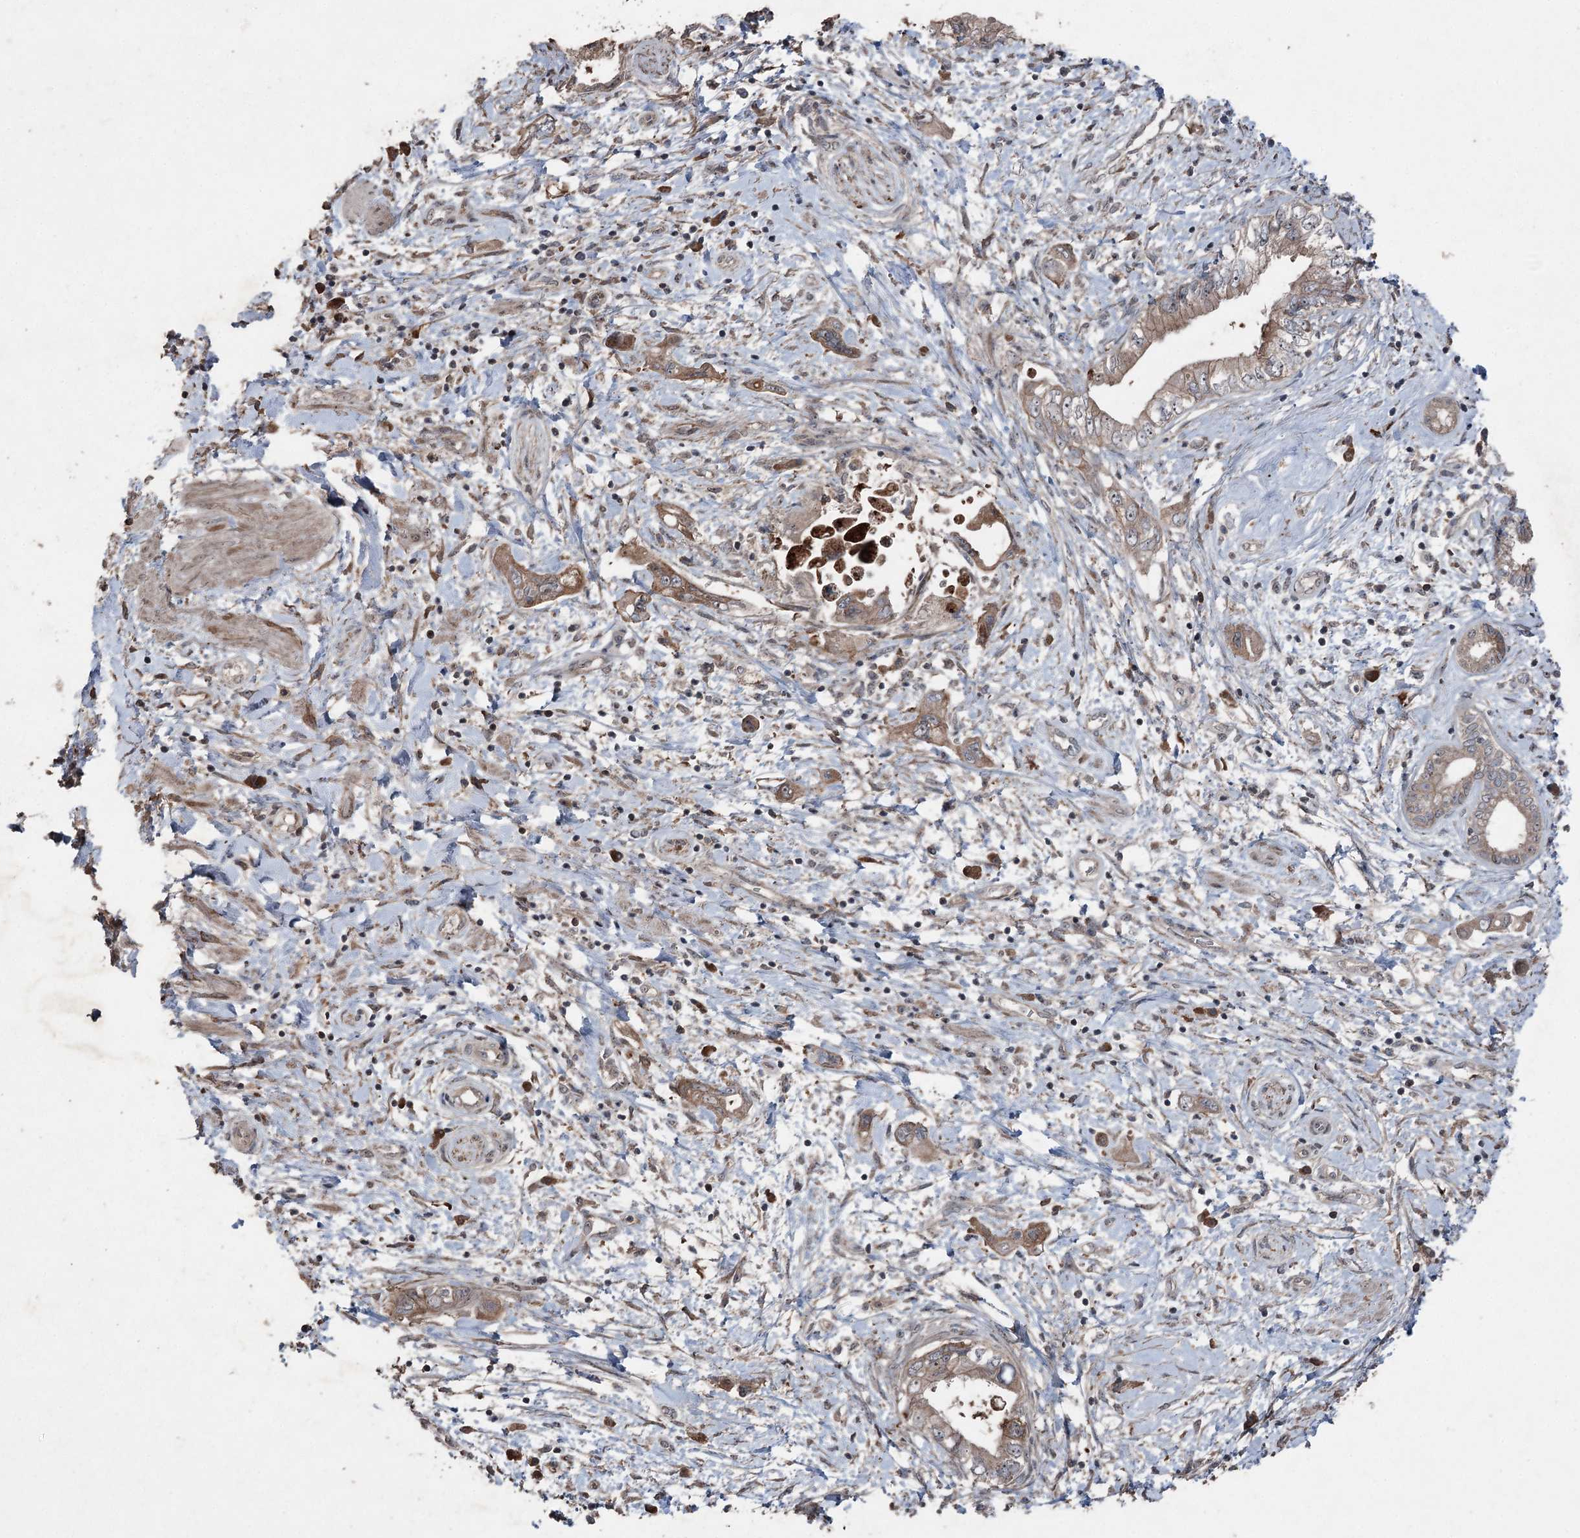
{"staining": {"intensity": "weak", "quantity": ">75%", "location": "cytoplasmic/membranous"}, "tissue": "pancreatic cancer", "cell_type": "Tumor cells", "image_type": "cancer", "snomed": [{"axis": "morphology", "description": "Adenocarcinoma, NOS"}, {"axis": "topography", "description": "Pancreas"}], "caption": "Pancreatic cancer (adenocarcinoma) stained with DAB (3,3'-diaminobenzidine) immunohistochemistry exhibits low levels of weak cytoplasmic/membranous expression in approximately >75% of tumor cells.", "gene": "MAPK8IP2", "patient": {"sex": "female", "age": 73}}